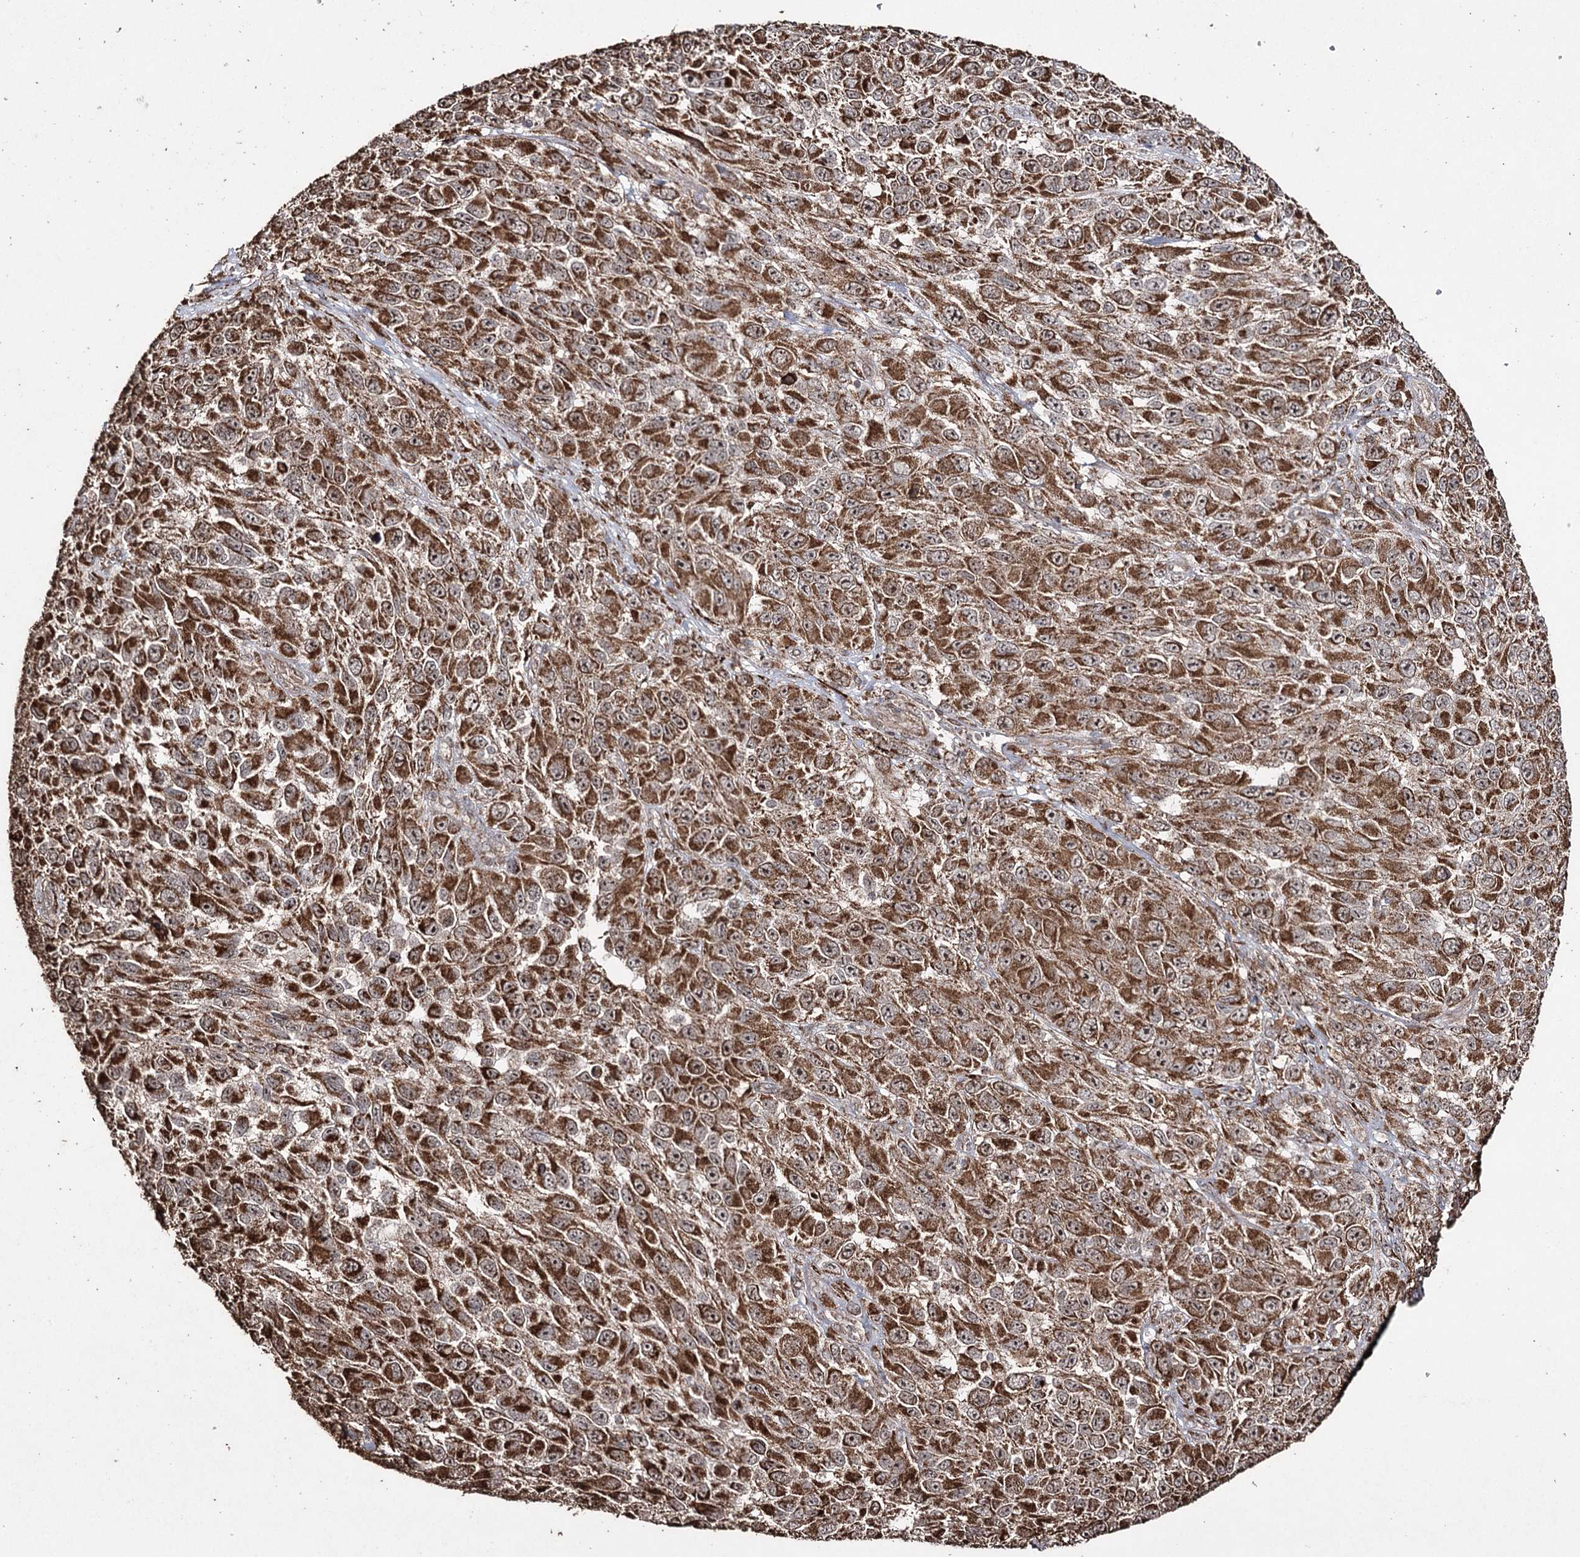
{"staining": {"intensity": "strong", "quantity": ">75%", "location": "cytoplasmic/membranous"}, "tissue": "melanoma", "cell_type": "Tumor cells", "image_type": "cancer", "snomed": [{"axis": "morphology", "description": "Normal tissue, NOS"}, {"axis": "morphology", "description": "Malignant melanoma, NOS"}, {"axis": "topography", "description": "Skin"}], "caption": "Immunohistochemical staining of human malignant melanoma exhibits high levels of strong cytoplasmic/membranous protein expression in approximately >75% of tumor cells.", "gene": "SLF2", "patient": {"sex": "female", "age": 96}}